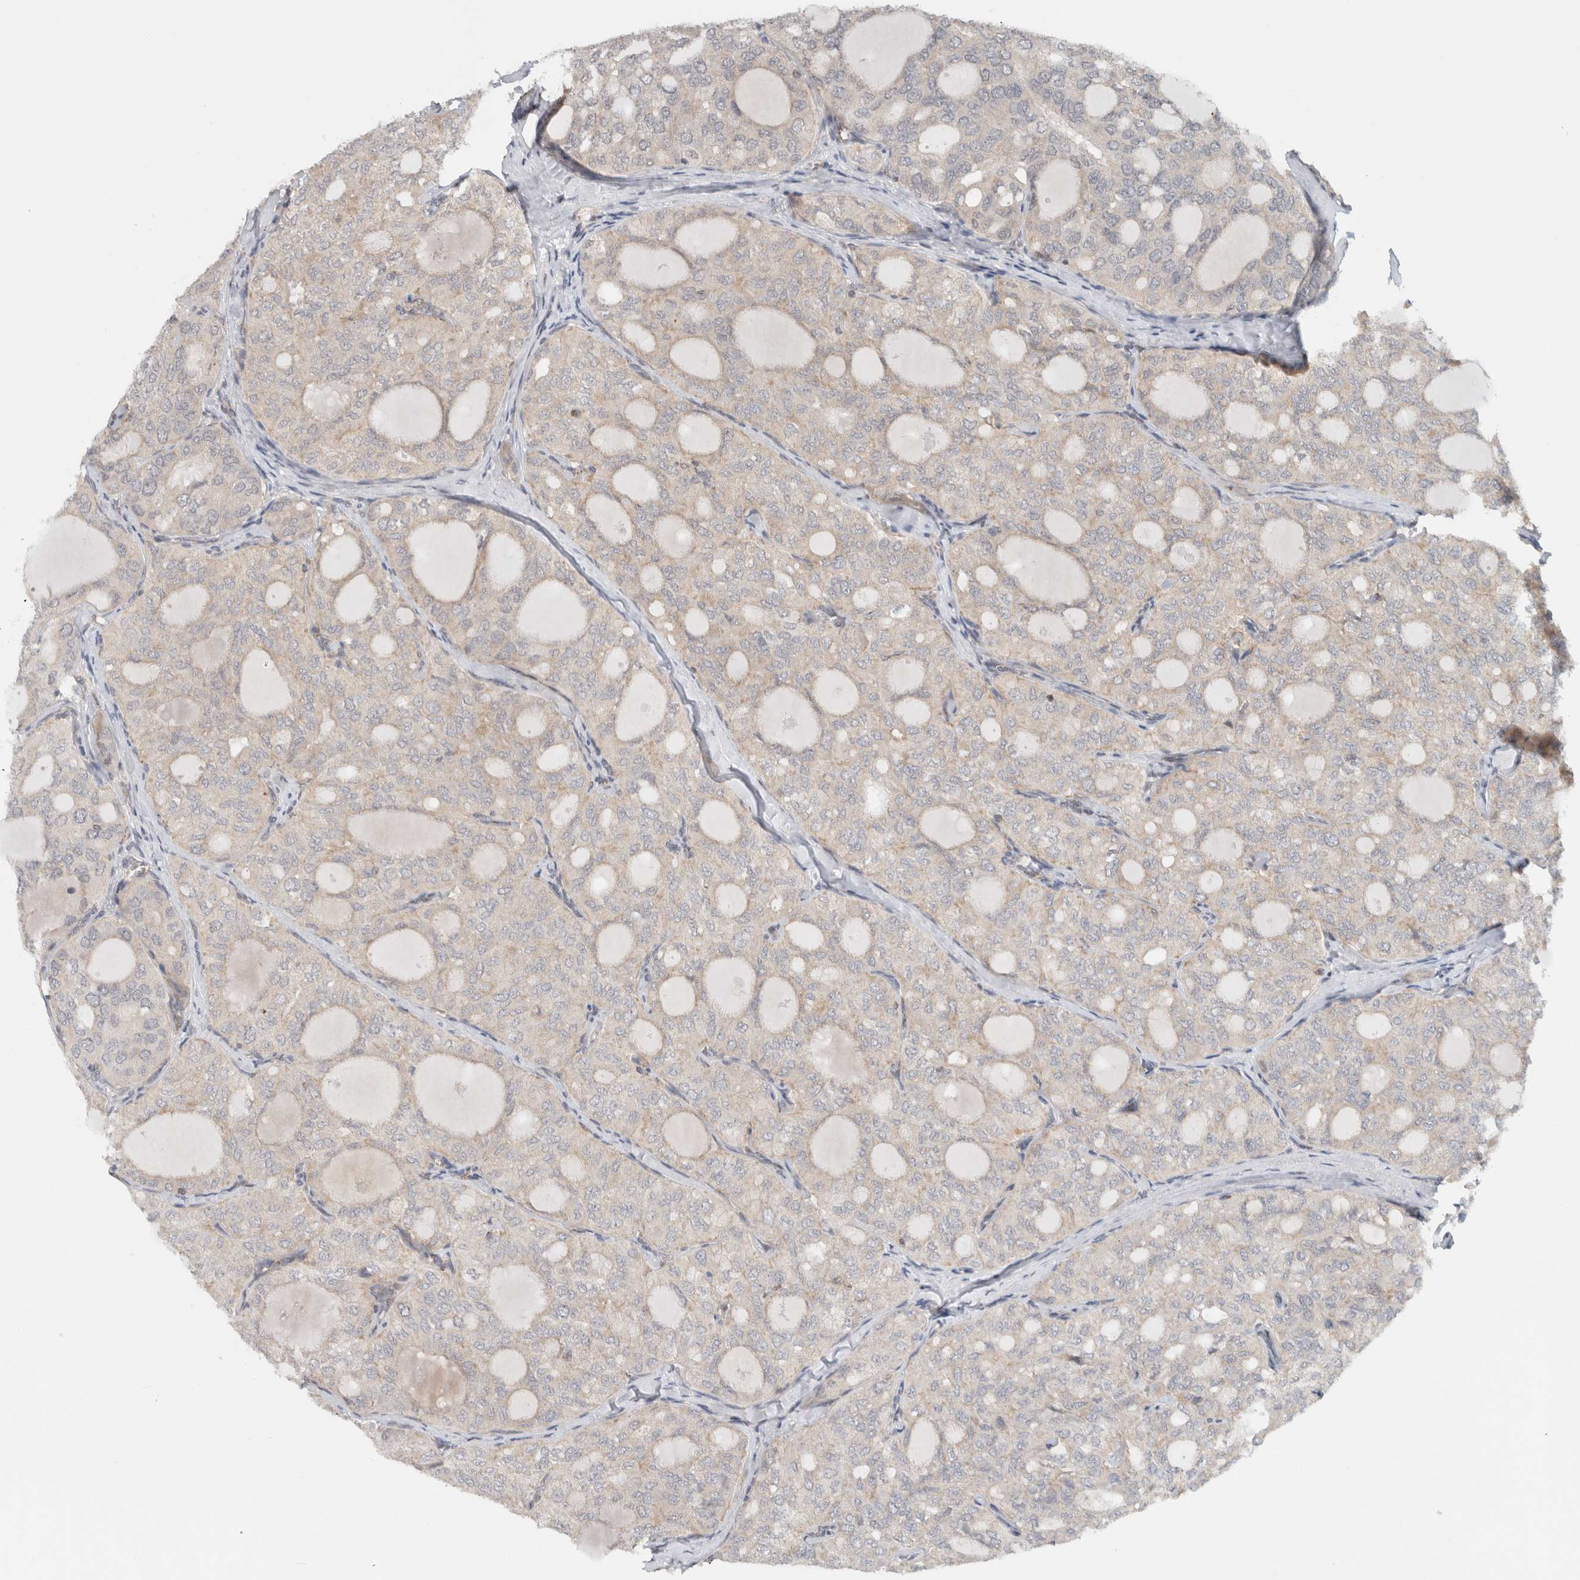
{"staining": {"intensity": "negative", "quantity": "none", "location": "none"}, "tissue": "thyroid cancer", "cell_type": "Tumor cells", "image_type": "cancer", "snomed": [{"axis": "morphology", "description": "Follicular adenoma carcinoma, NOS"}, {"axis": "topography", "description": "Thyroid gland"}], "caption": "The histopathology image demonstrates no staining of tumor cells in follicular adenoma carcinoma (thyroid).", "gene": "CMC2", "patient": {"sex": "male", "age": 75}}